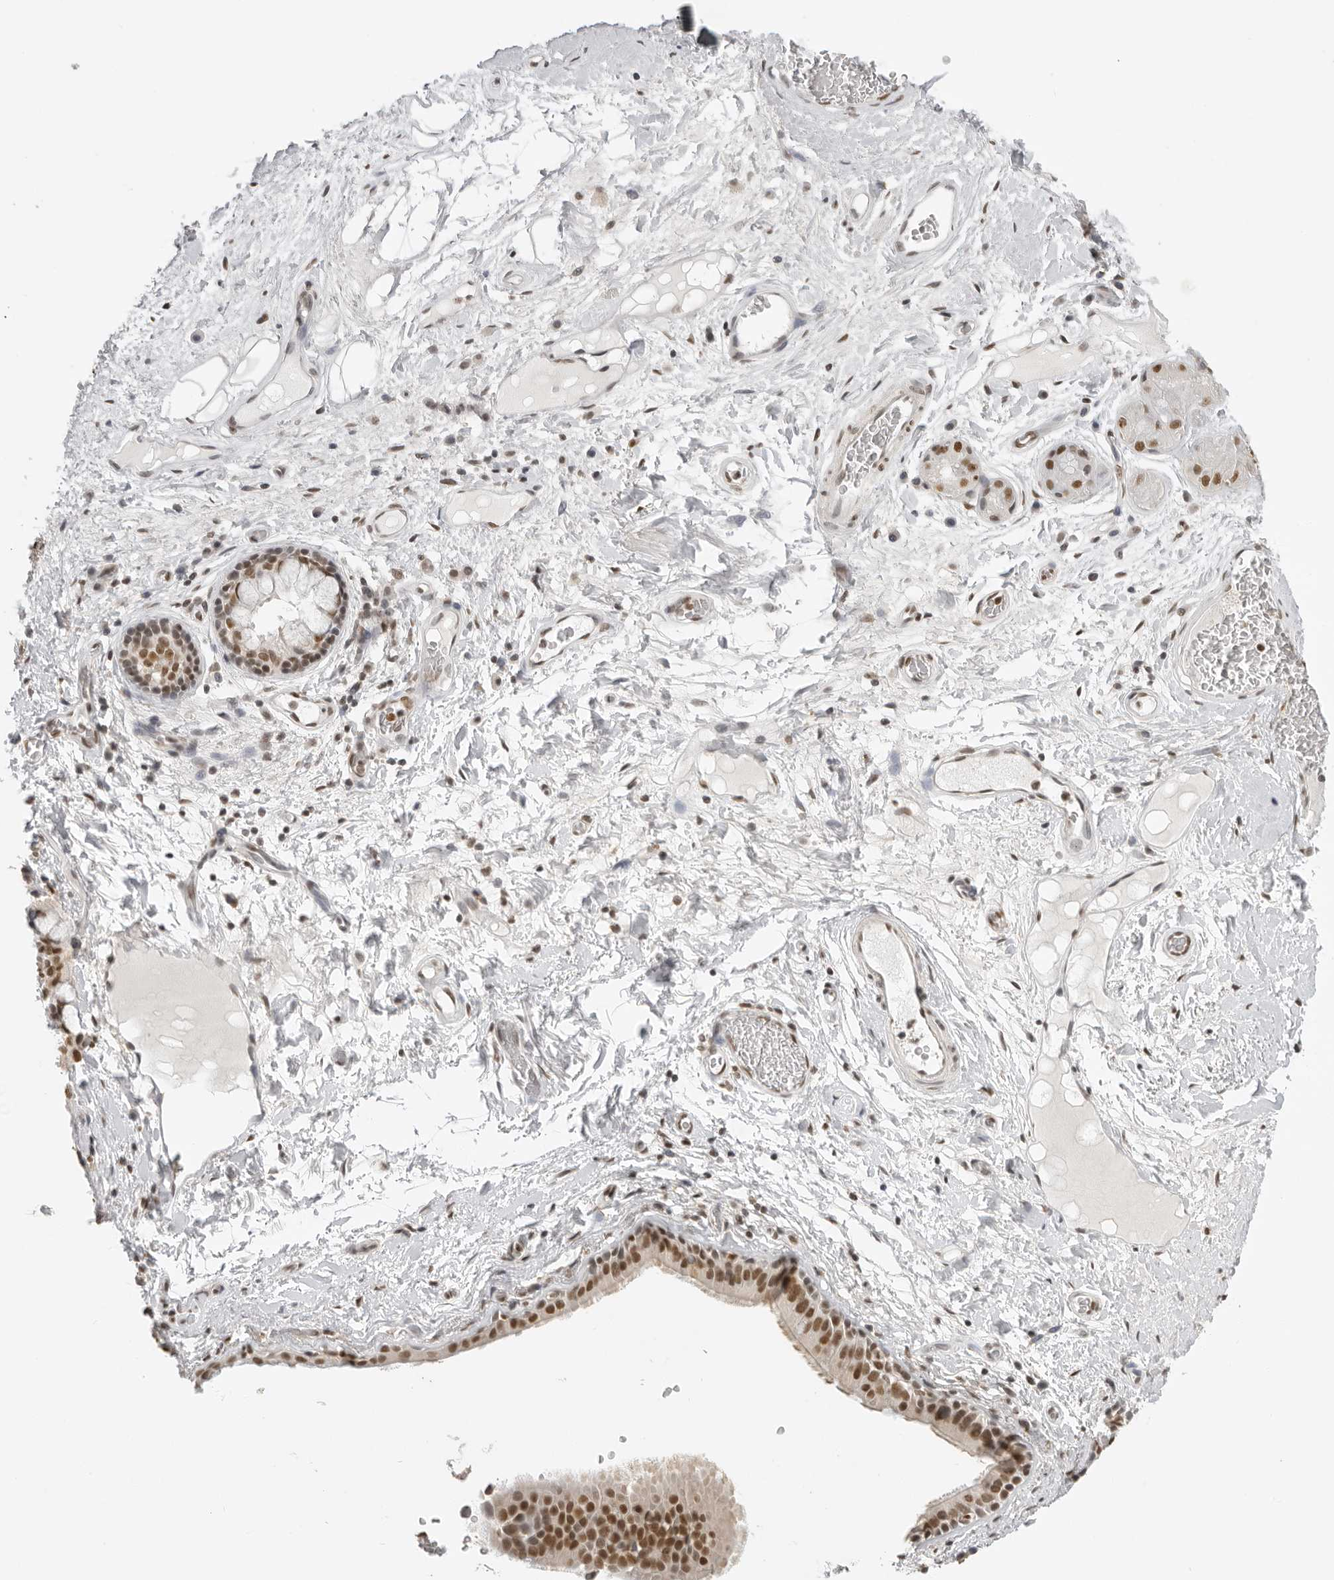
{"staining": {"intensity": "negative", "quantity": "none", "location": "none"}, "tissue": "adipose tissue", "cell_type": "Adipocytes", "image_type": "normal", "snomed": [{"axis": "morphology", "description": "Normal tissue, NOS"}, {"axis": "topography", "description": "Cartilage tissue"}], "caption": "IHC photomicrograph of unremarkable adipose tissue: adipose tissue stained with DAB (3,3'-diaminobenzidine) displays no significant protein expression in adipocytes.", "gene": "RPA2", "patient": {"sex": "female", "age": 63}}